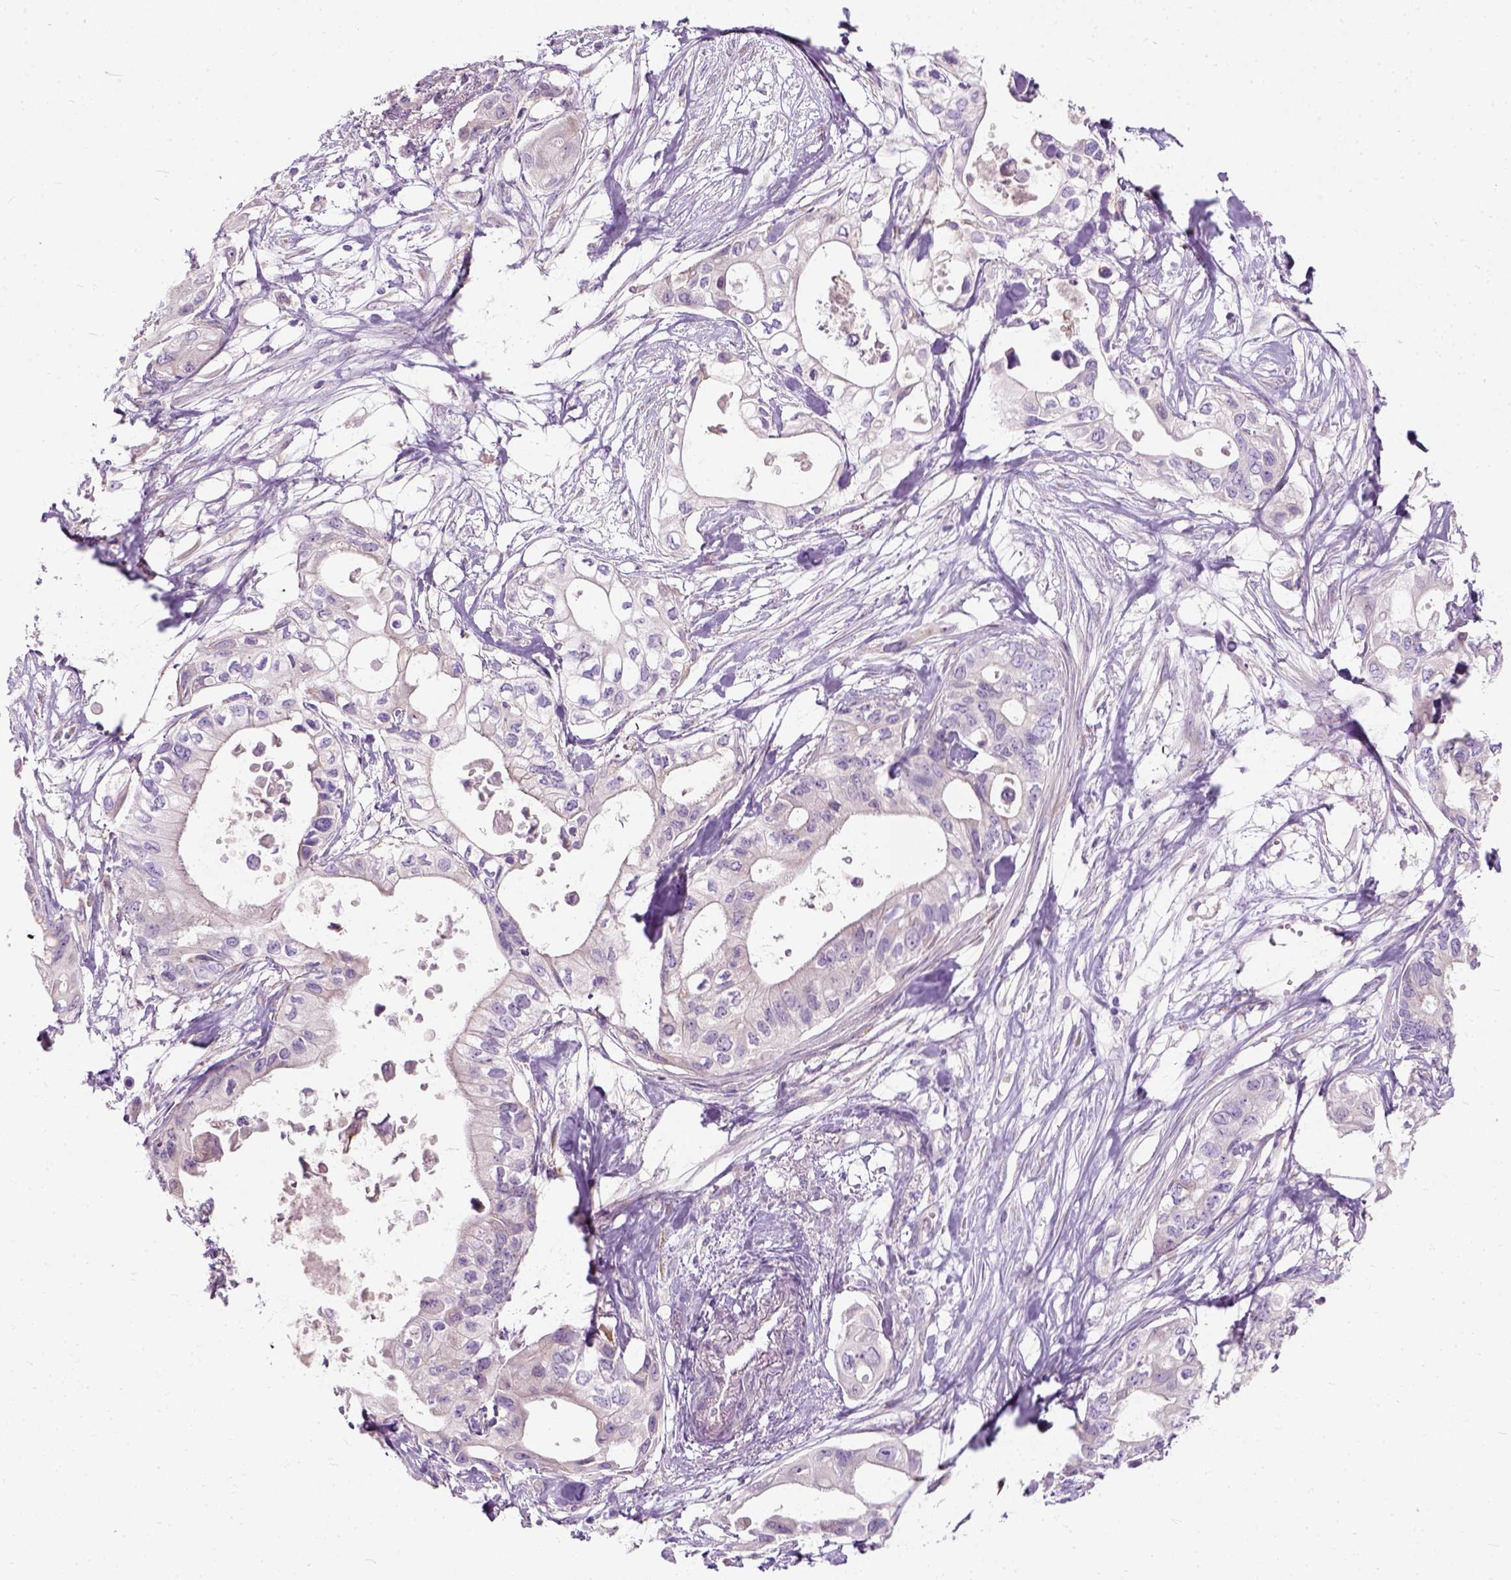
{"staining": {"intensity": "negative", "quantity": "none", "location": "none"}, "tissue": "pancreatic cancer", "cell_type": "Tumor cells", "image_type": "cancer", "snomed": [{"axis": "morphology", "description": "Adenocarcinoma, NOS"}, {"axis": "topography", "description": "Pancreas"}], "caption": "Human adenocarcinoma (pancreatic) stained for a protein using immunohistochemistry (IHC) reveals no staining in tumor cells.", "gene": "TRIM72", "patient": {"sex": "female", "age": 63}}